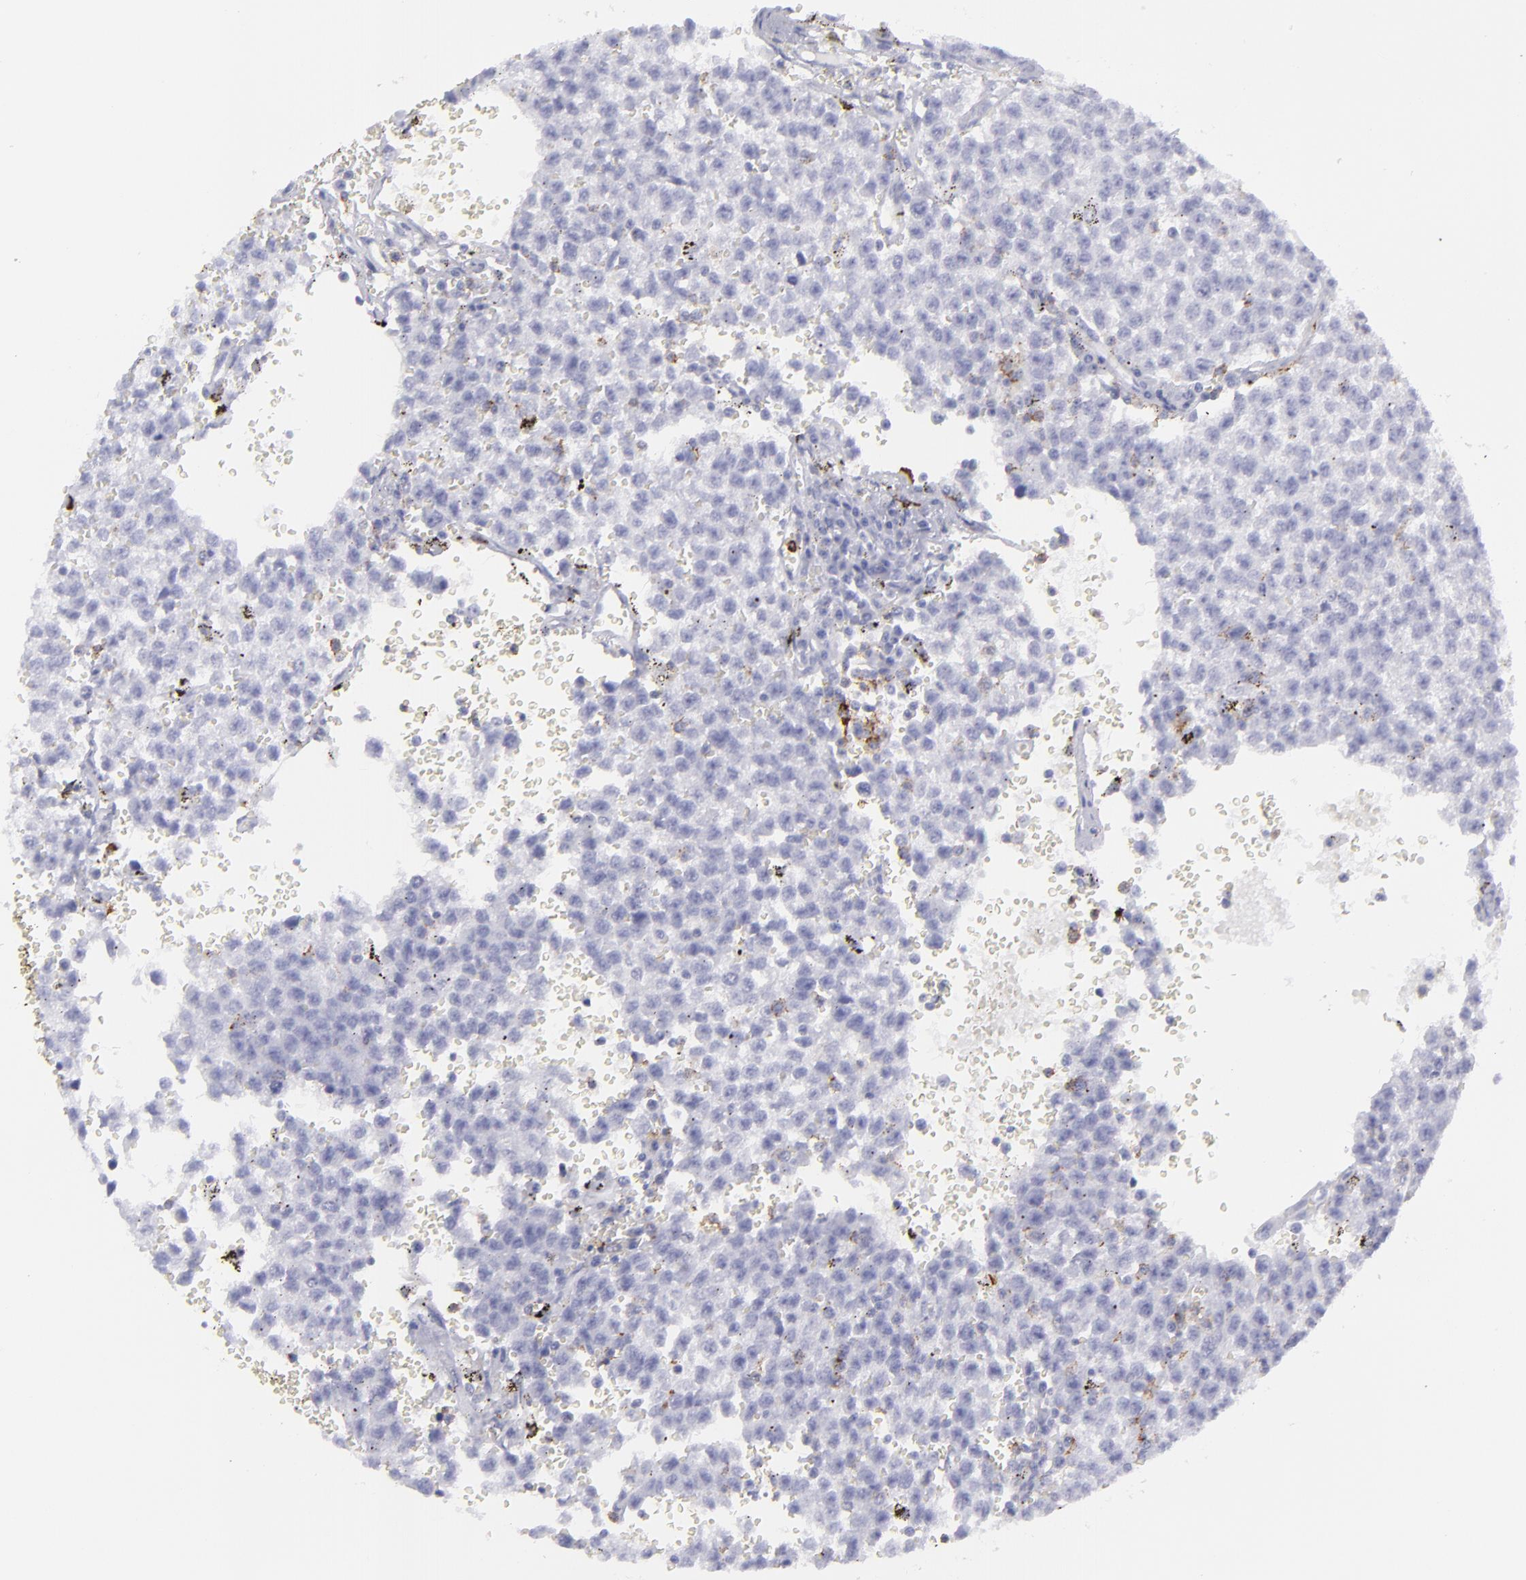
{"staining": {"intensity": "negative", "quantity": "none", "location": "none"}, "tissue": "testis cancer", "cell_type": "Tumor cells", "image_type": "cancer", "snomed": [{"axis": "morphology", "description": "Seminoma, NOS"}, {"axis": "topography", "description": "Testis"}], "caption": "Tumor cells are negative for protein expression in human testis seminoma.", "gene": "SELPLG", "patient": {"sex": "male", "age": 35}}